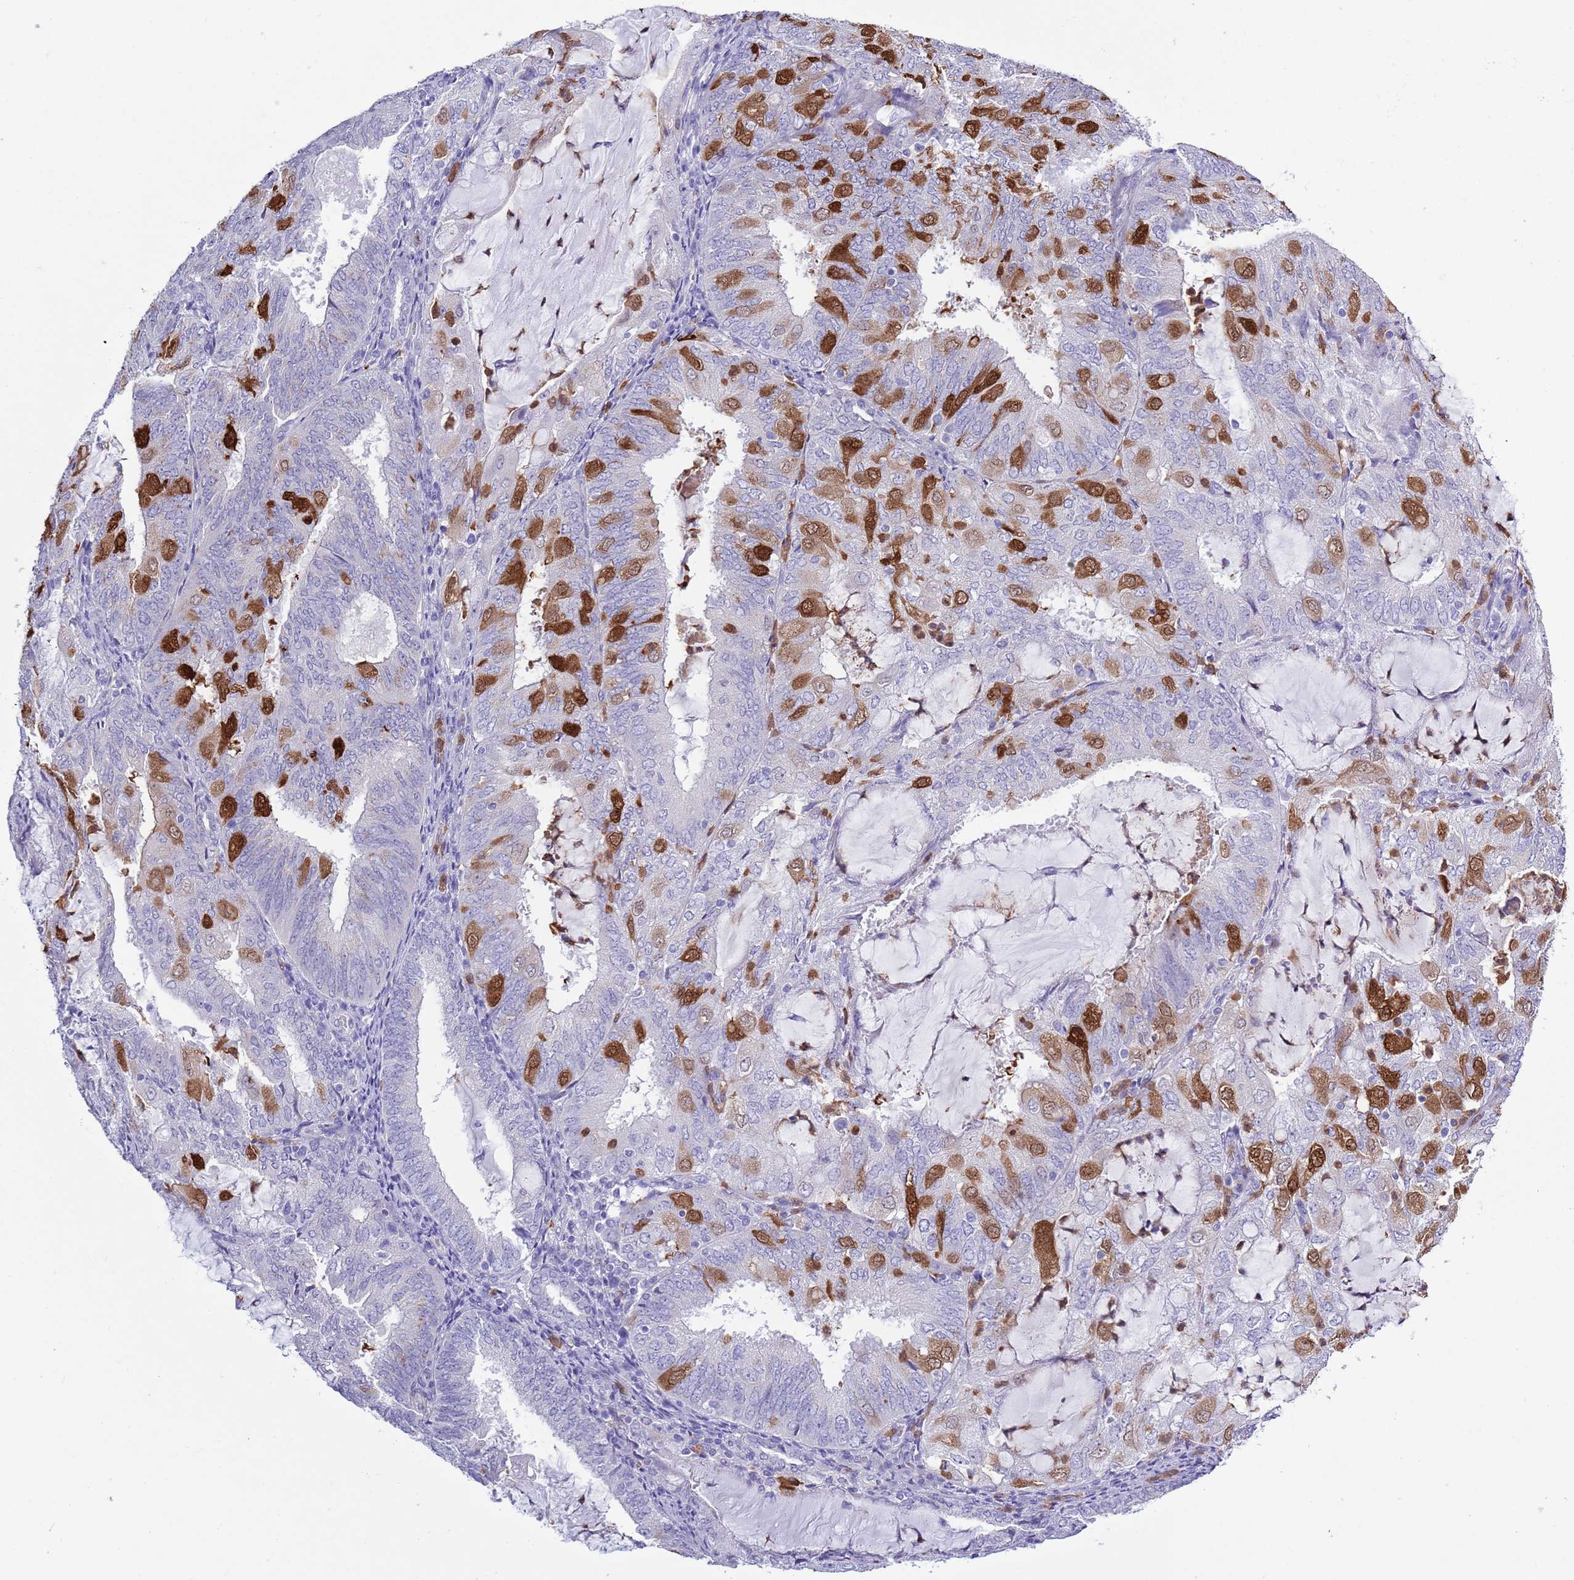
{"staining": {"intensity": "strong", "quantity": "<25%", "location": "cytoplasmic/membranous,nuclear"}, "tissue": "endometrial cancer", "cell_type": "Tumor cells", "image_type": "cancer", "snomed": [{"axis": "morphology", "description": "Adenocarcinoma, NOS"}, {"axis": "topography", "description": "Endometrium"}], "caption": "A medium amount of strong cytoplasmic/membranous and nuclear staining is seen in about <25% of tumor cells in endometrial cancer (adenocarcinoma) tissue. Immunohistochemistry stains the protein in brown and the nuclei are stained blue.", "gene": "ZFP2", "patient": {"sex": "female", "age": 81}}